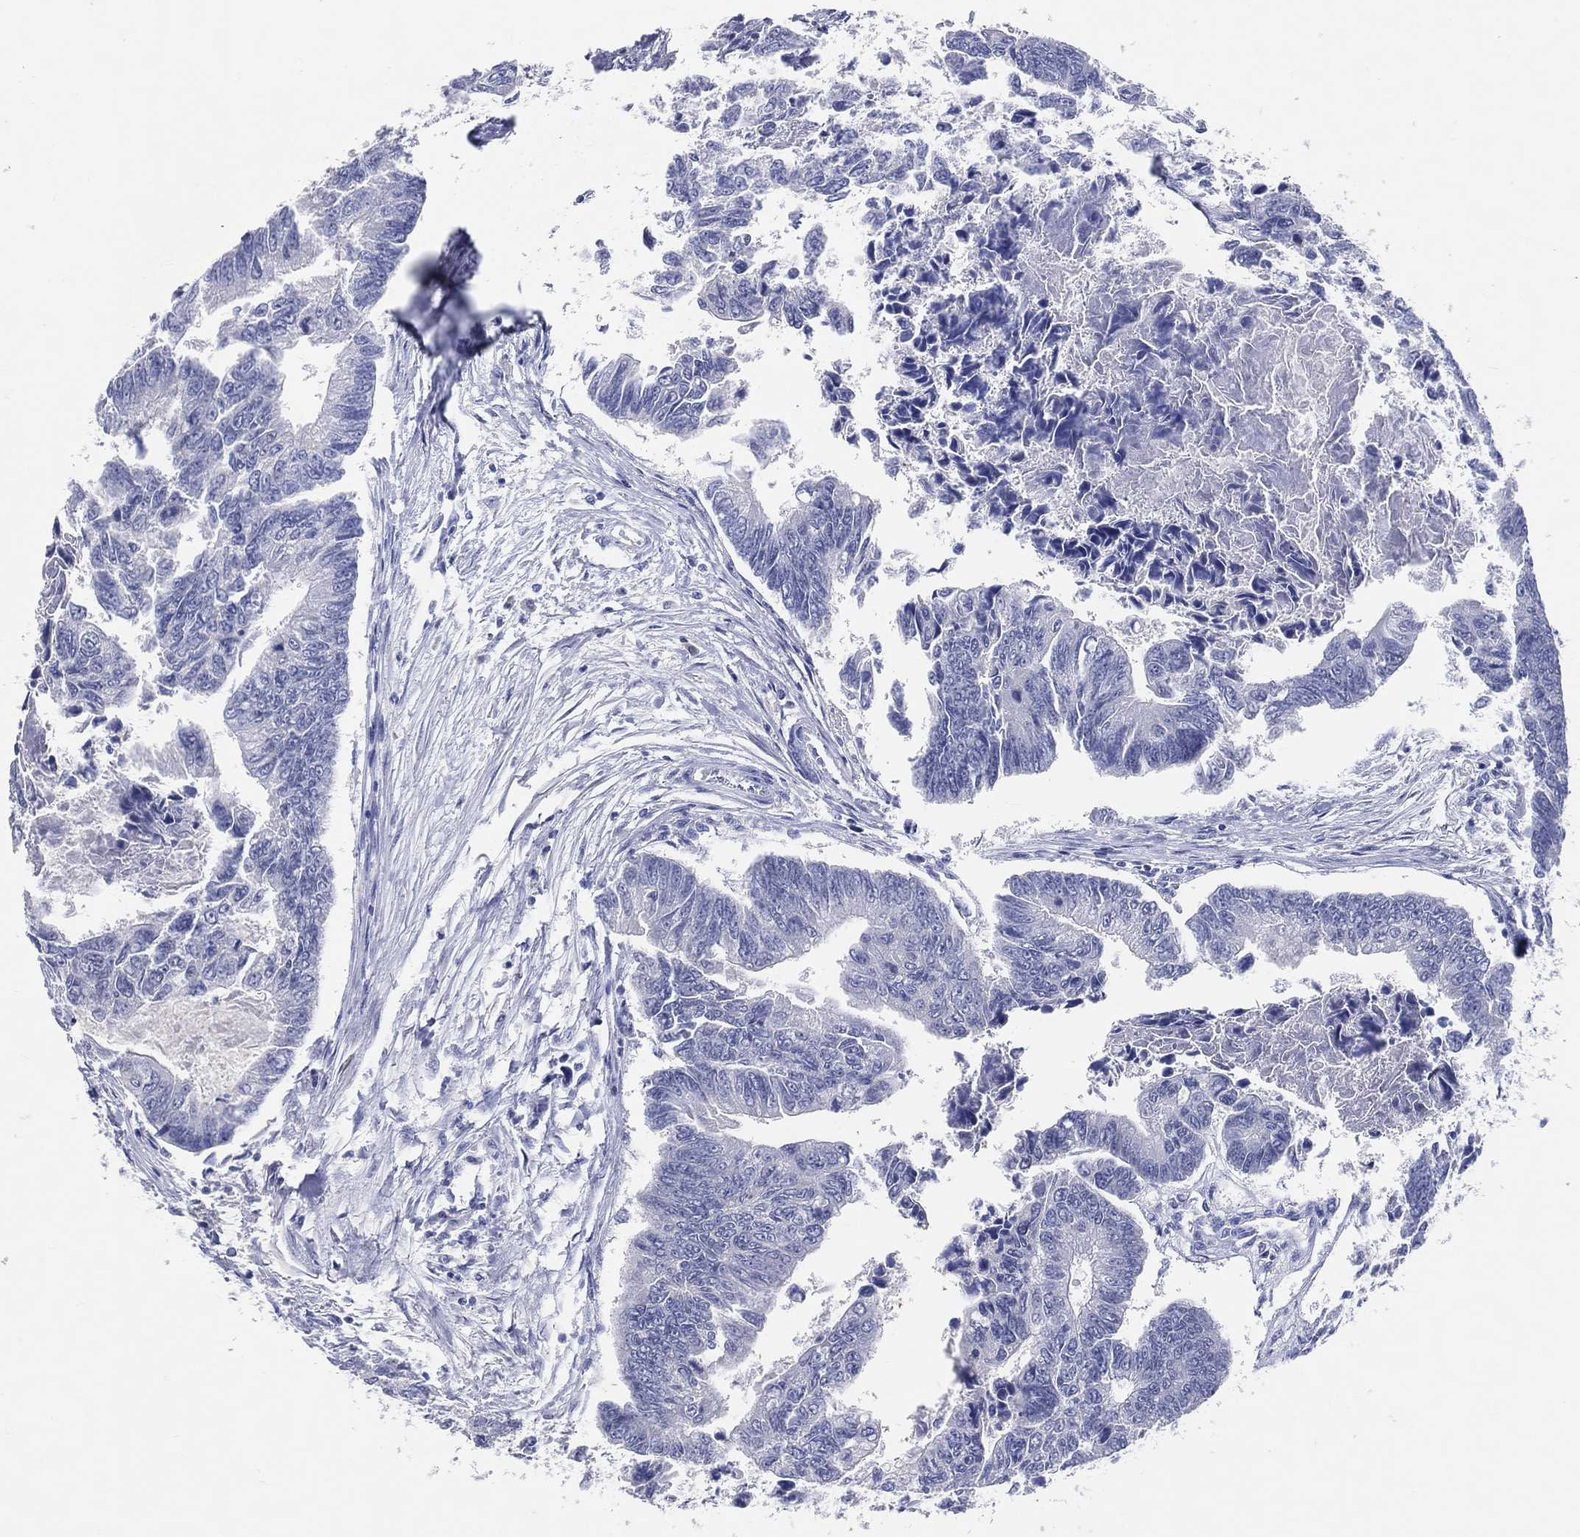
{"staining": {"intensity": "negative", "quantity": "none", "location": "none"}, "tissue": "colorectal cancer", "cell_type": "Tumor cells", "image_type": "cancer", "snomed": [{"axis": "morphology", "description": "Adenocarcinoma, NOS"}, {"axis": "topography", "description": "Colon"}], "caption": "IHC photomicrograph of human colorectal adenocarcinoma stained for a protein (brown), which reveals no positivity in tumor cells.", "gene": "DNAH6", "patient": {"sex": "female", "age": 65}}